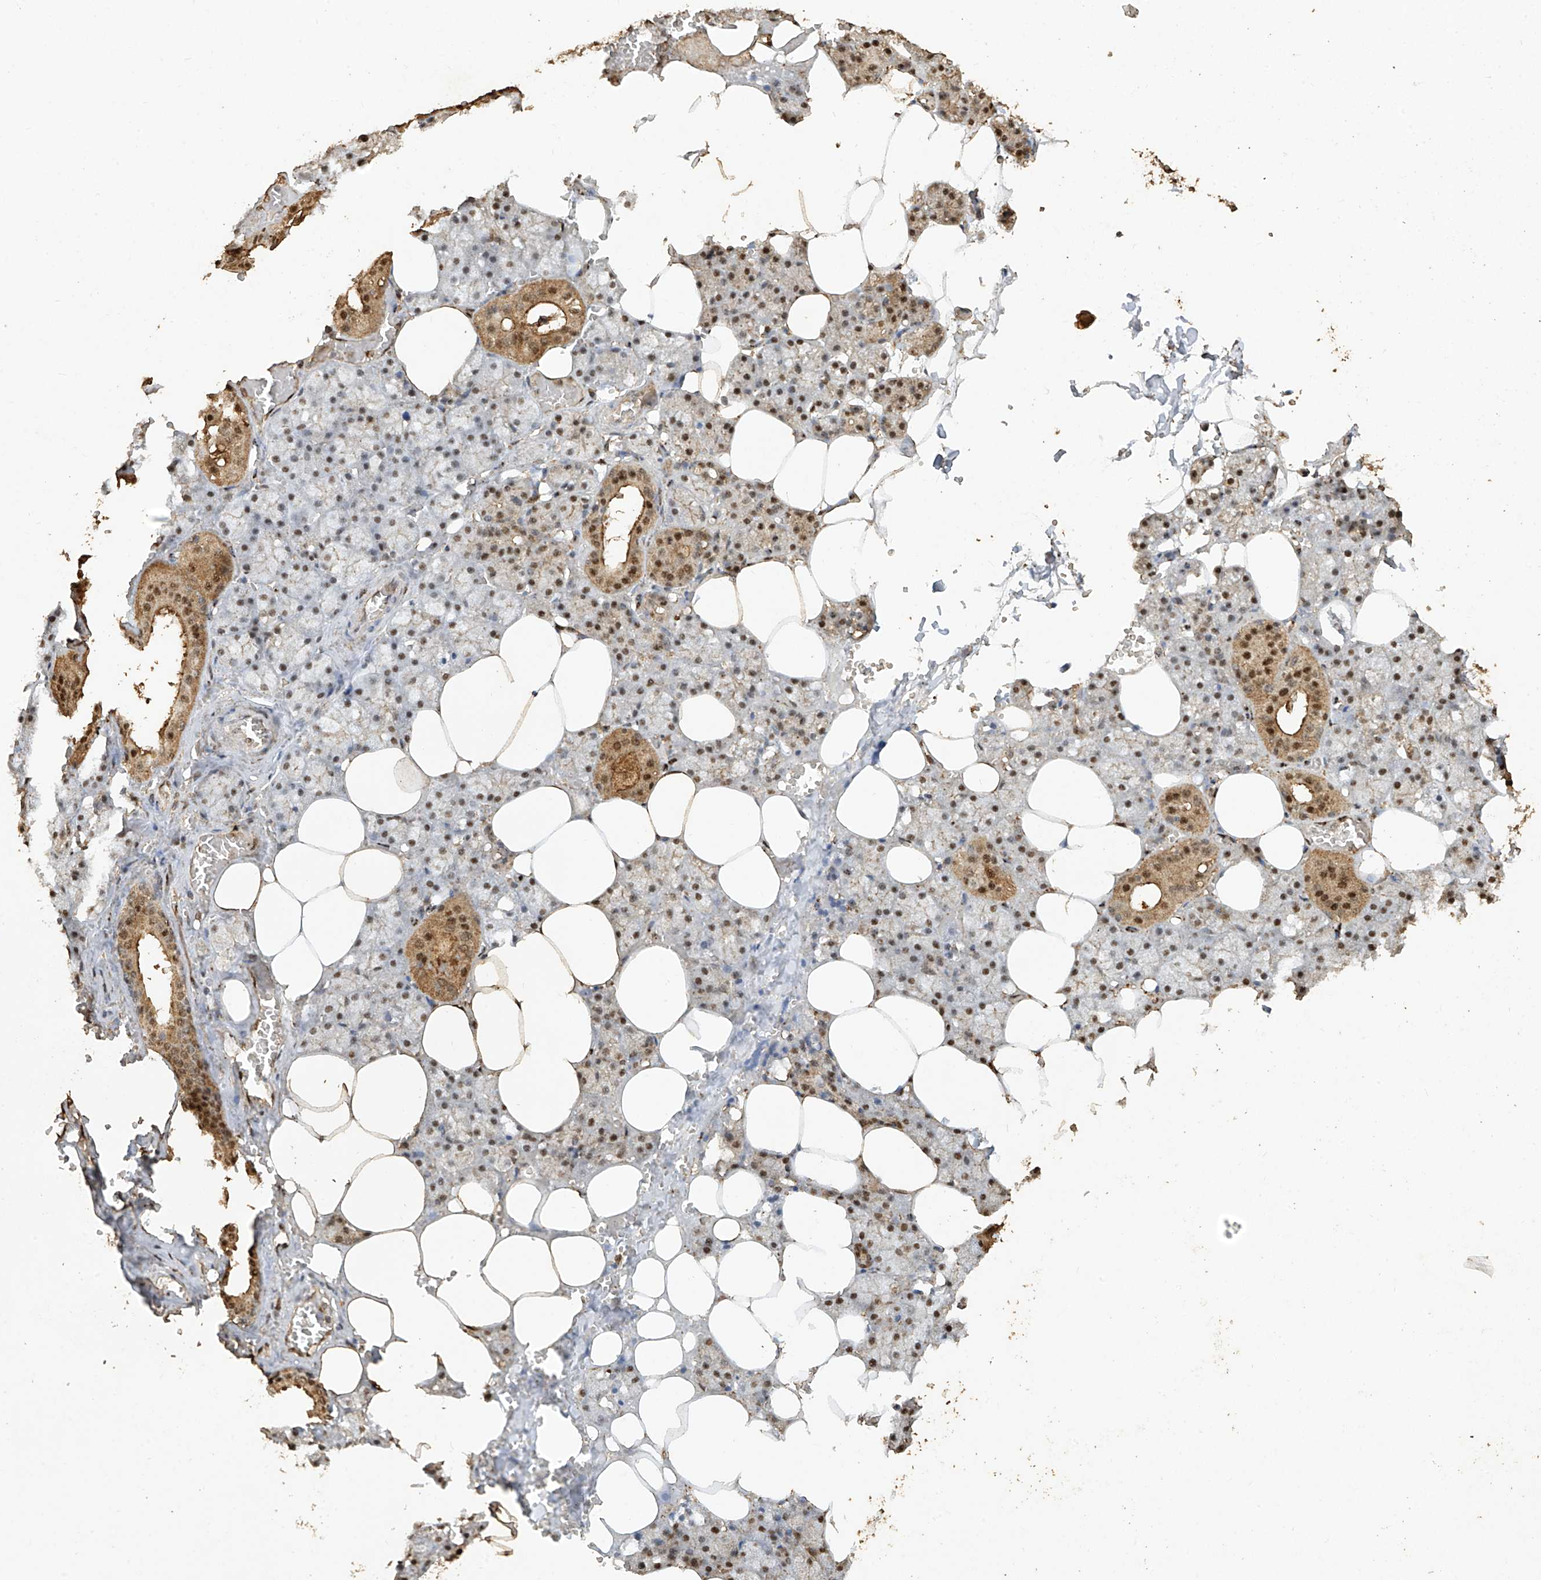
{"staining": {"intensity": "moderate", "quantity": "25%-75%", "location": "cytoplasmic/membranous,nuclear"}, "tissue": "salivary gland", "cell_type": "Glandular cells", "image_type": "normal", "snomed": [{"axis": "morphology", "description": "Normal tissue, NOS"}, {"axis": "topography", "description": "Salivary gland"}], "caption": "Normal salivary gland was stained to show a protein in brown. There is medium levels of moderate cytoplasmic/membranous,nuclear expression in about 25%-75% of glandular cells. (Stains: DAB in brown, nuclei in blue, Microscopy: brightfield microscopy at high magnification).", "gene": "ERBB3", "patient": {"sex": "male", "age": 62}}